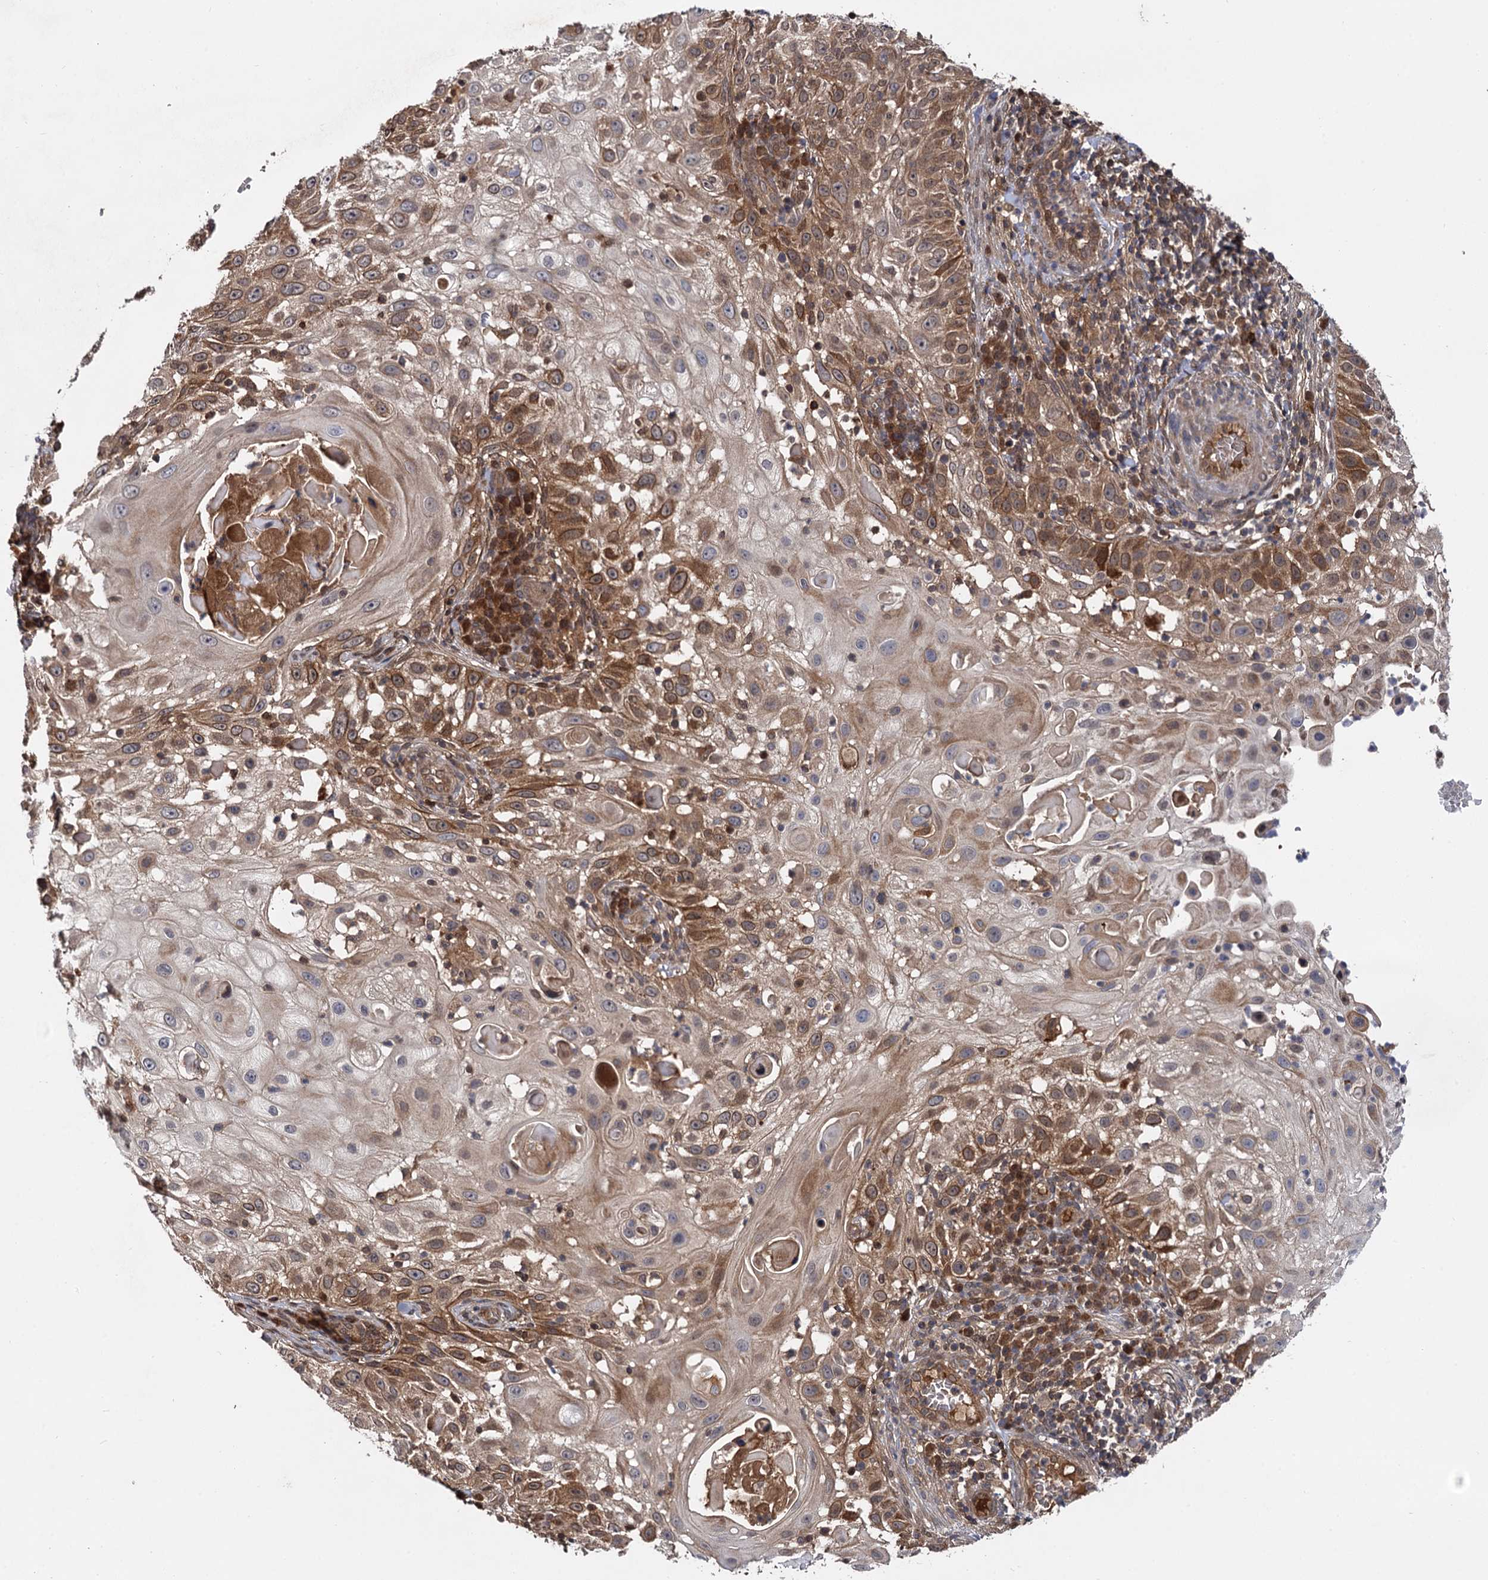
{"staining": {"intensity": "moderate", "quantity": ">75%", "location": "cytoplasmic/membranous"}, "tissue": "skin cancer", "cell_type": "Tumor cells", "image_type": "cancer", "snomed": [{"axis": "morphology", "description": "Squamous cell carcinoma, NOS"}, {"axis": "topography", "description": "Skin"}], "caption": "Skin cancer stained with IHC reveals moderate cytoplasmic/membranous positivity in about >75% of tumor cells.", "gene": "SELENOP", "patient": {"sex": "female", "age": 44}}